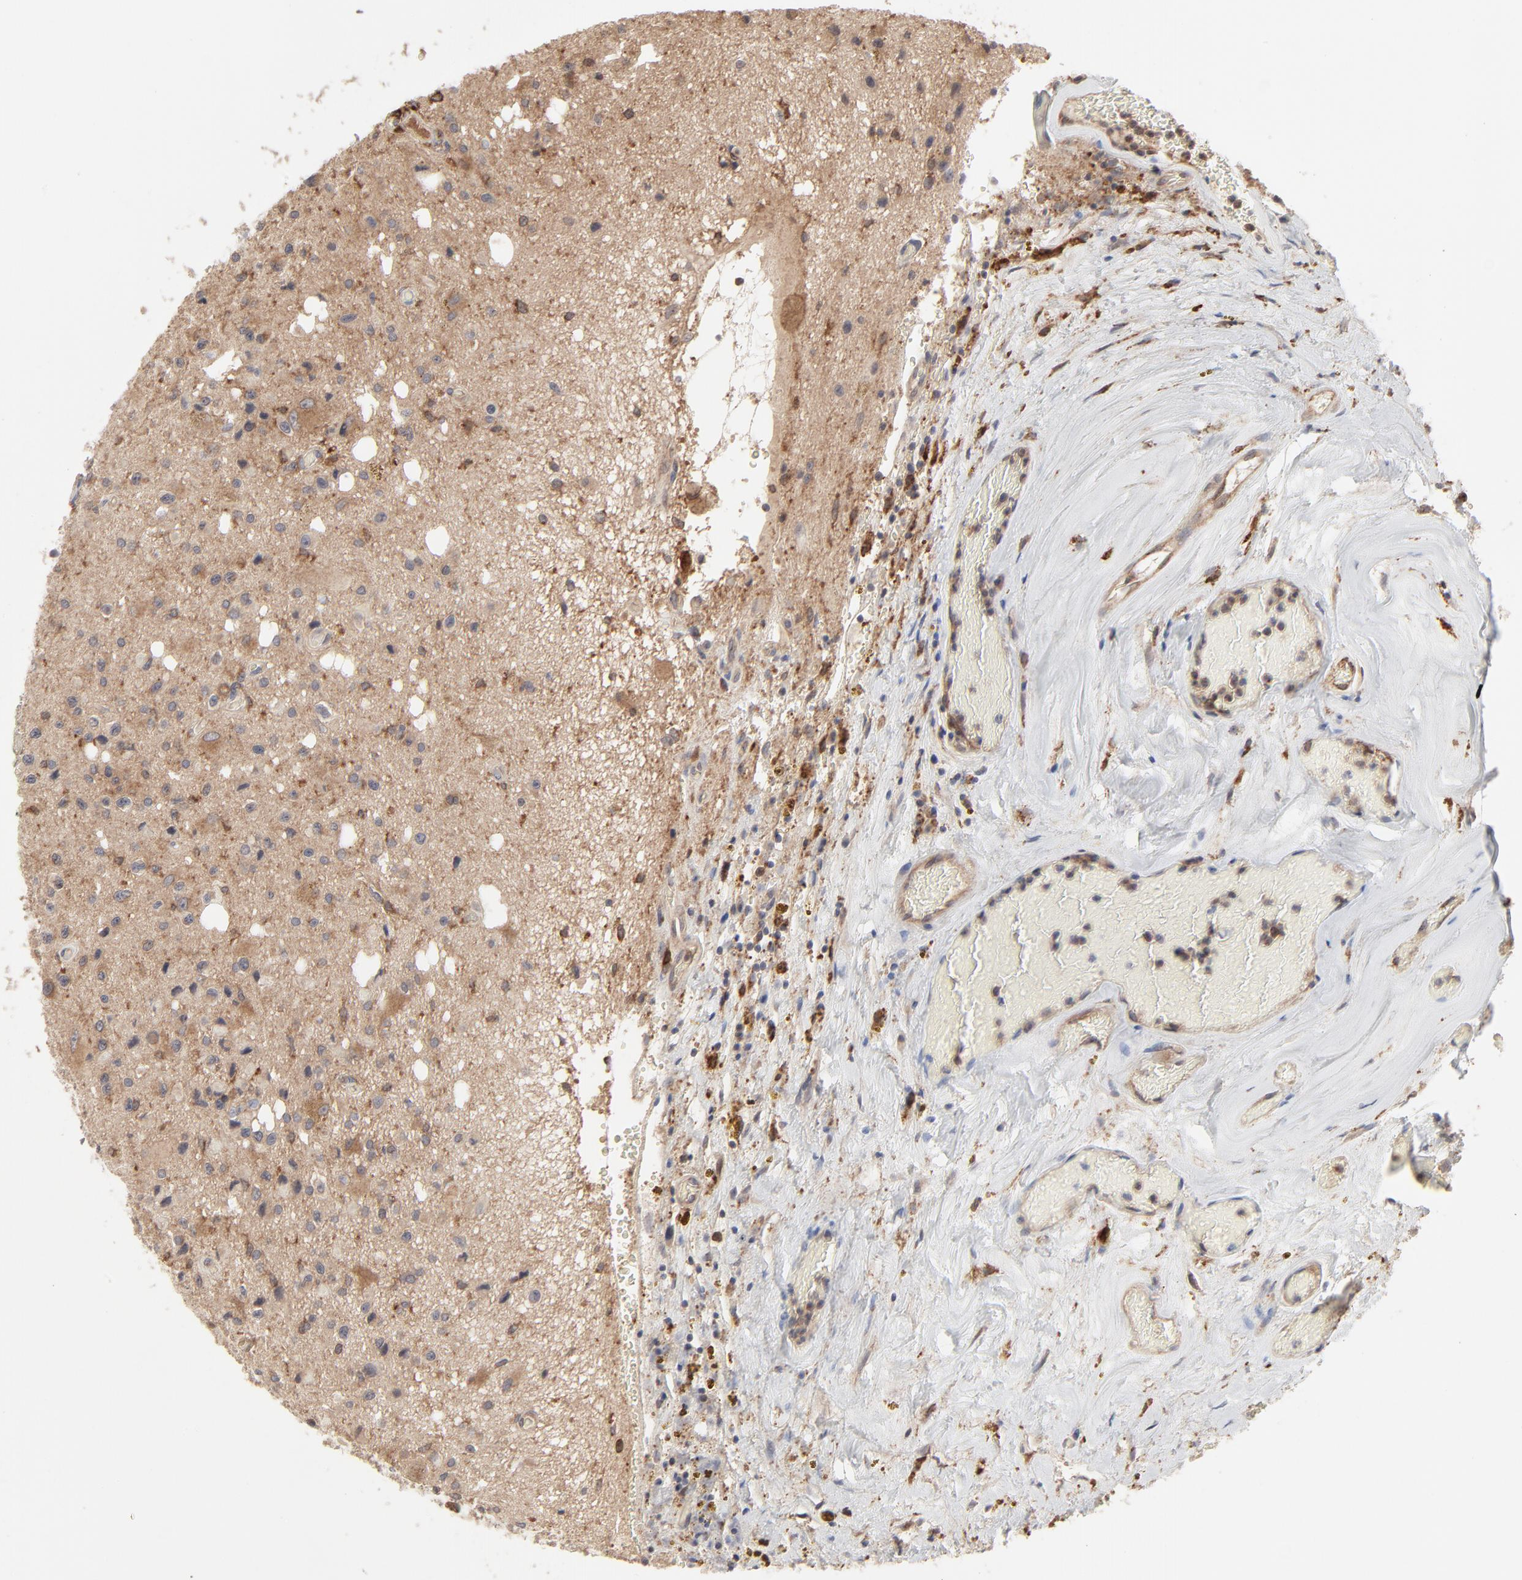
{"staining": {"intensity": "moderate", "quantity": ">75%", "location": "cytoplasmic/membranous"}, "tissue": "glioma", "cell_type": "Tumor cells", "image_type": "cancer", "snomed": [{"axis": "morphology", "description": "Glioma, malignant, Low grade"}, {"axis": "topography", "description": "Brain"}], "caption": "Human glioma stained with a brown dye displays moderate cytoplasmic/membranous positive positivity in approximately >75% of tumor cells.", "gene": "RAB5C", "patient": {"sex": "male", "age": 58}}